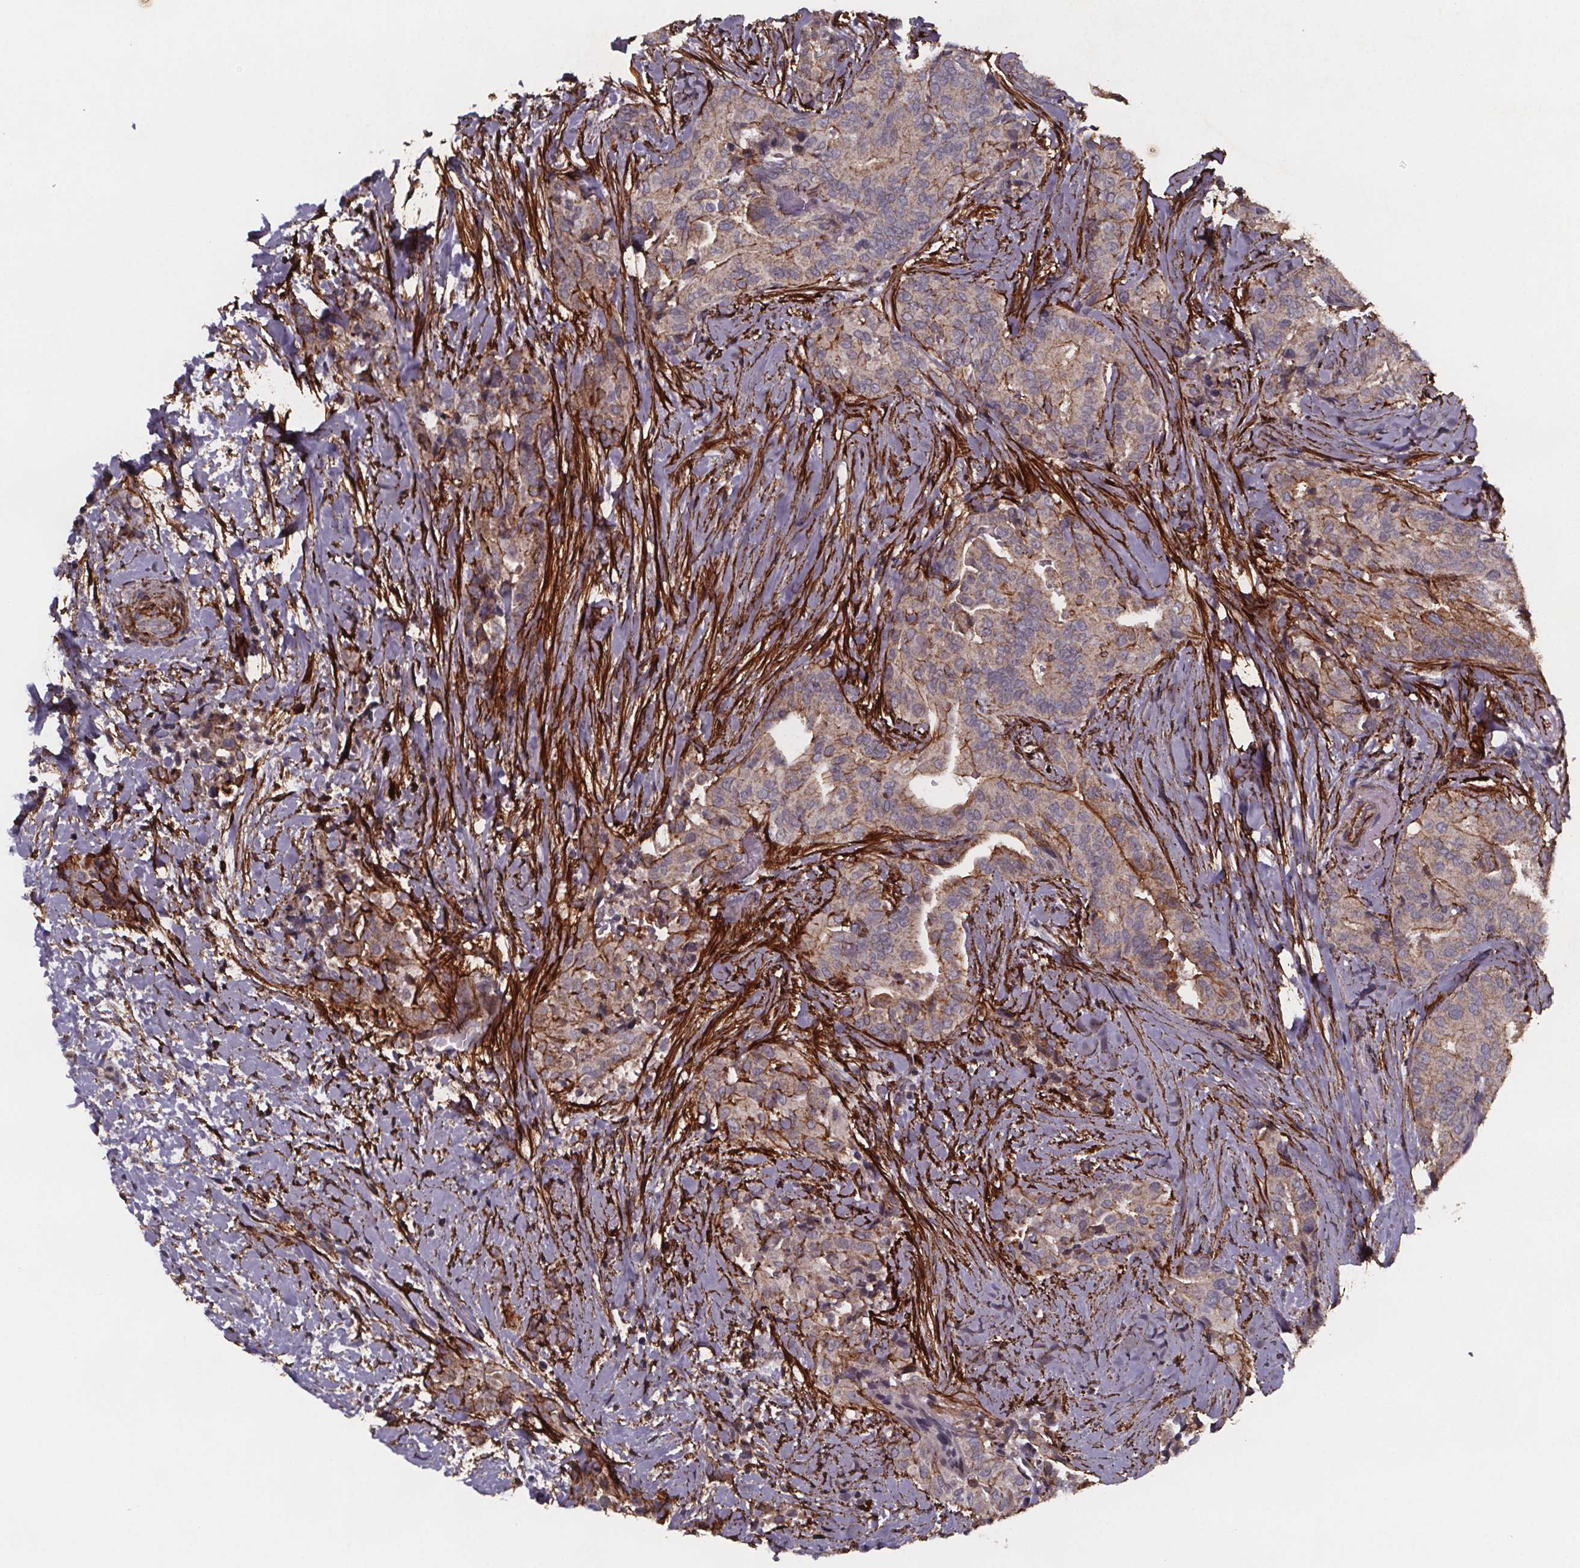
{"staining": {"intensity": "moderate", "quantity": "<25%", "location": "cytoplasmic/membranous"}, "tissue": "thyroid cancer", "cell_type": "Tumor cells", "image_type": "cancer", "snomed": [{"axis": "morphology", "description": "Papillary adenocarcinoma, NOS"}, {"axis": "topography", "description": "Thyroid gland"}], "caption": "An image showing moderate cytoplasmic/membranous staining in about <25% of tumor cells in papillary adenocarcinoma (thyroid), as visualized by brown immunohistochemical staining.", "gene": "PALLD", "patient": {"sex": "male", "age": 61}}